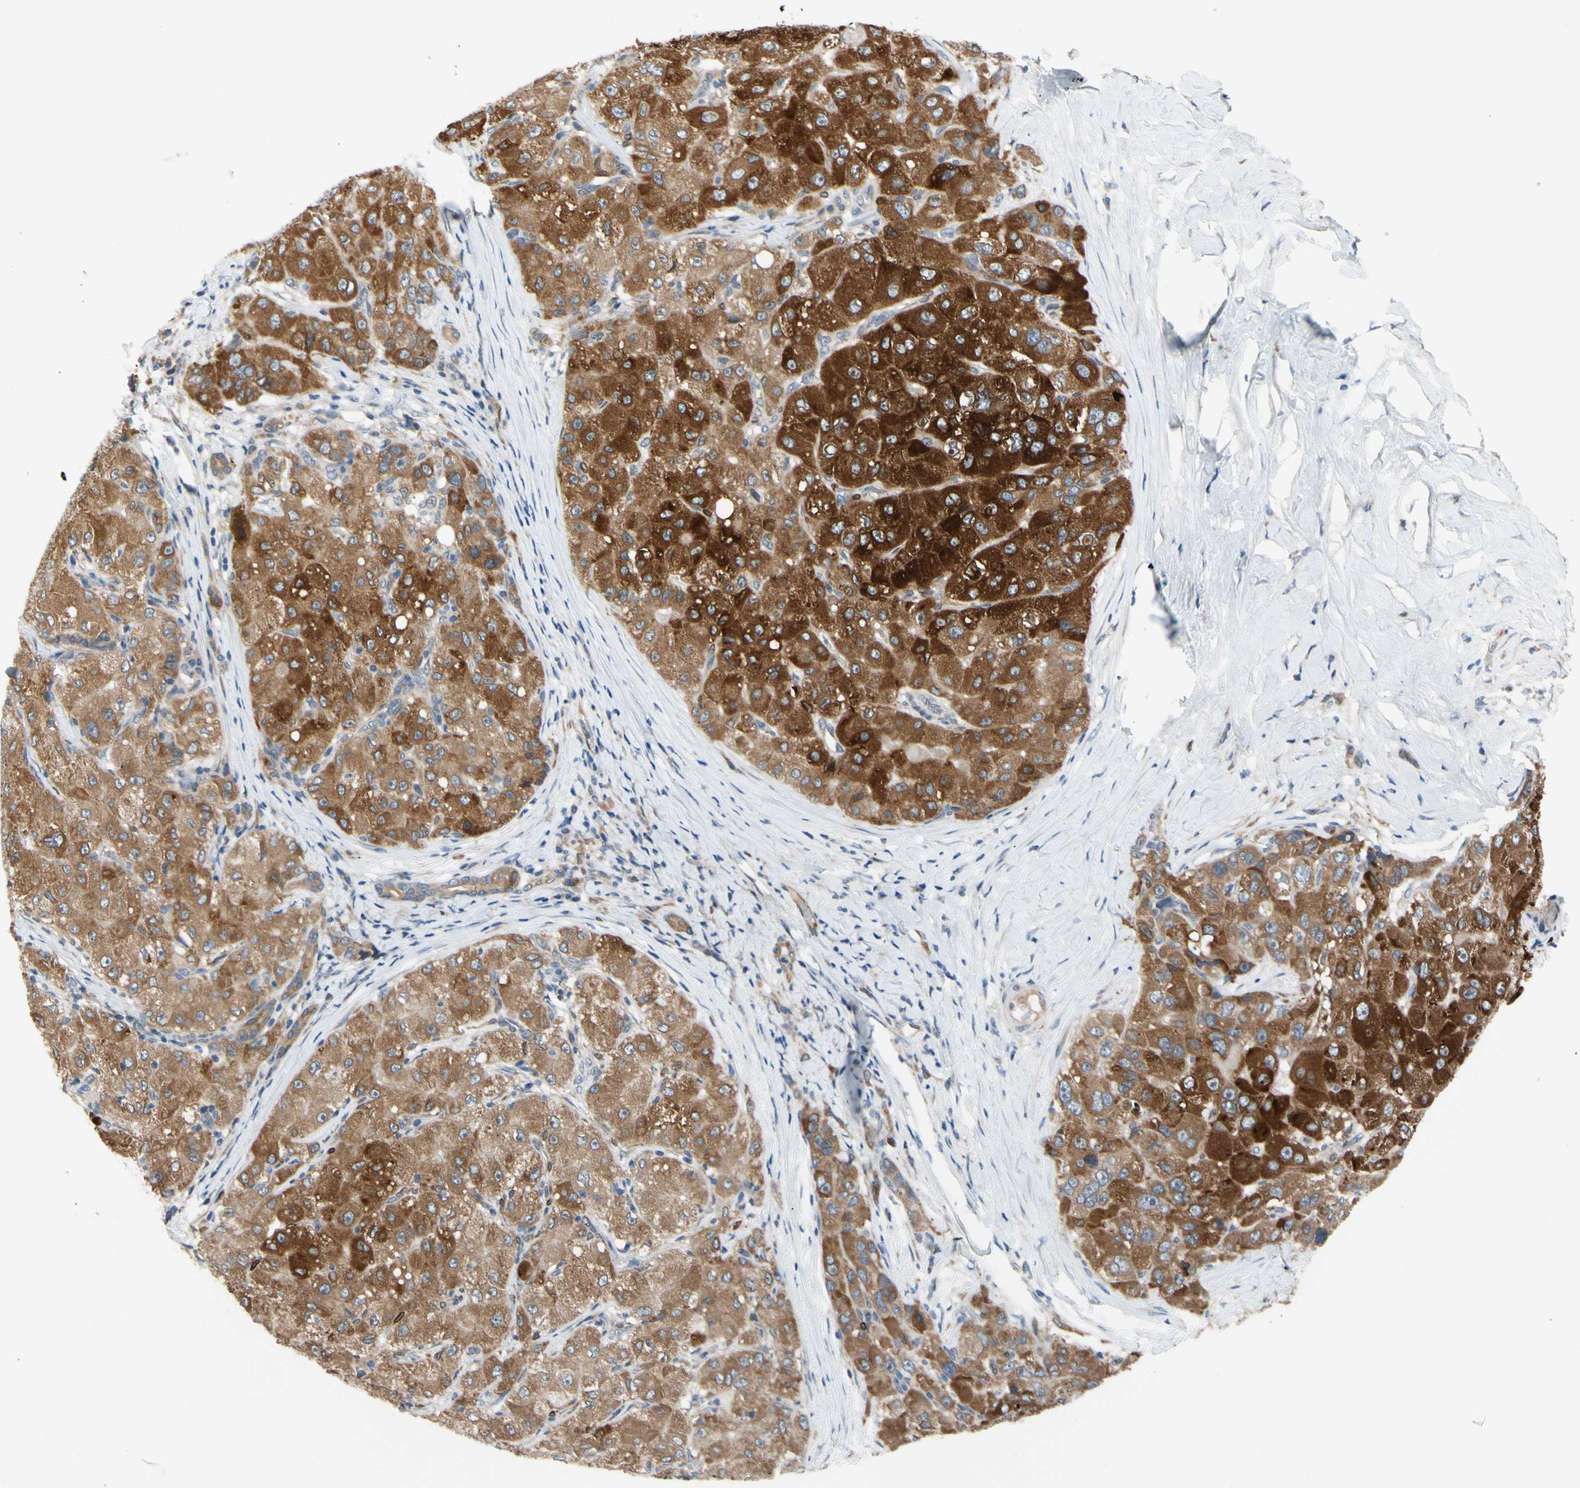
{"staining": {"intensity": "moderate", "quantity": ">75%", "location": "cytoplasmic/membranous"}, "tissue": "liver cancer", "cell_type": "Tumor cells", "image_type": "cancer", "snomed": [{"axis": "morphology", "description": "Carcinoma, Hepatocellular, NOS"}, {"axis": "topography", "description": "Liver"}], "caption": "Liver cancer stained with IHC displays moderate cytoplasmic/membranous expression in about >75% of tumor cells.", "gene": "PRXL2A", "patient": {"sex": "male", "age": 80}}